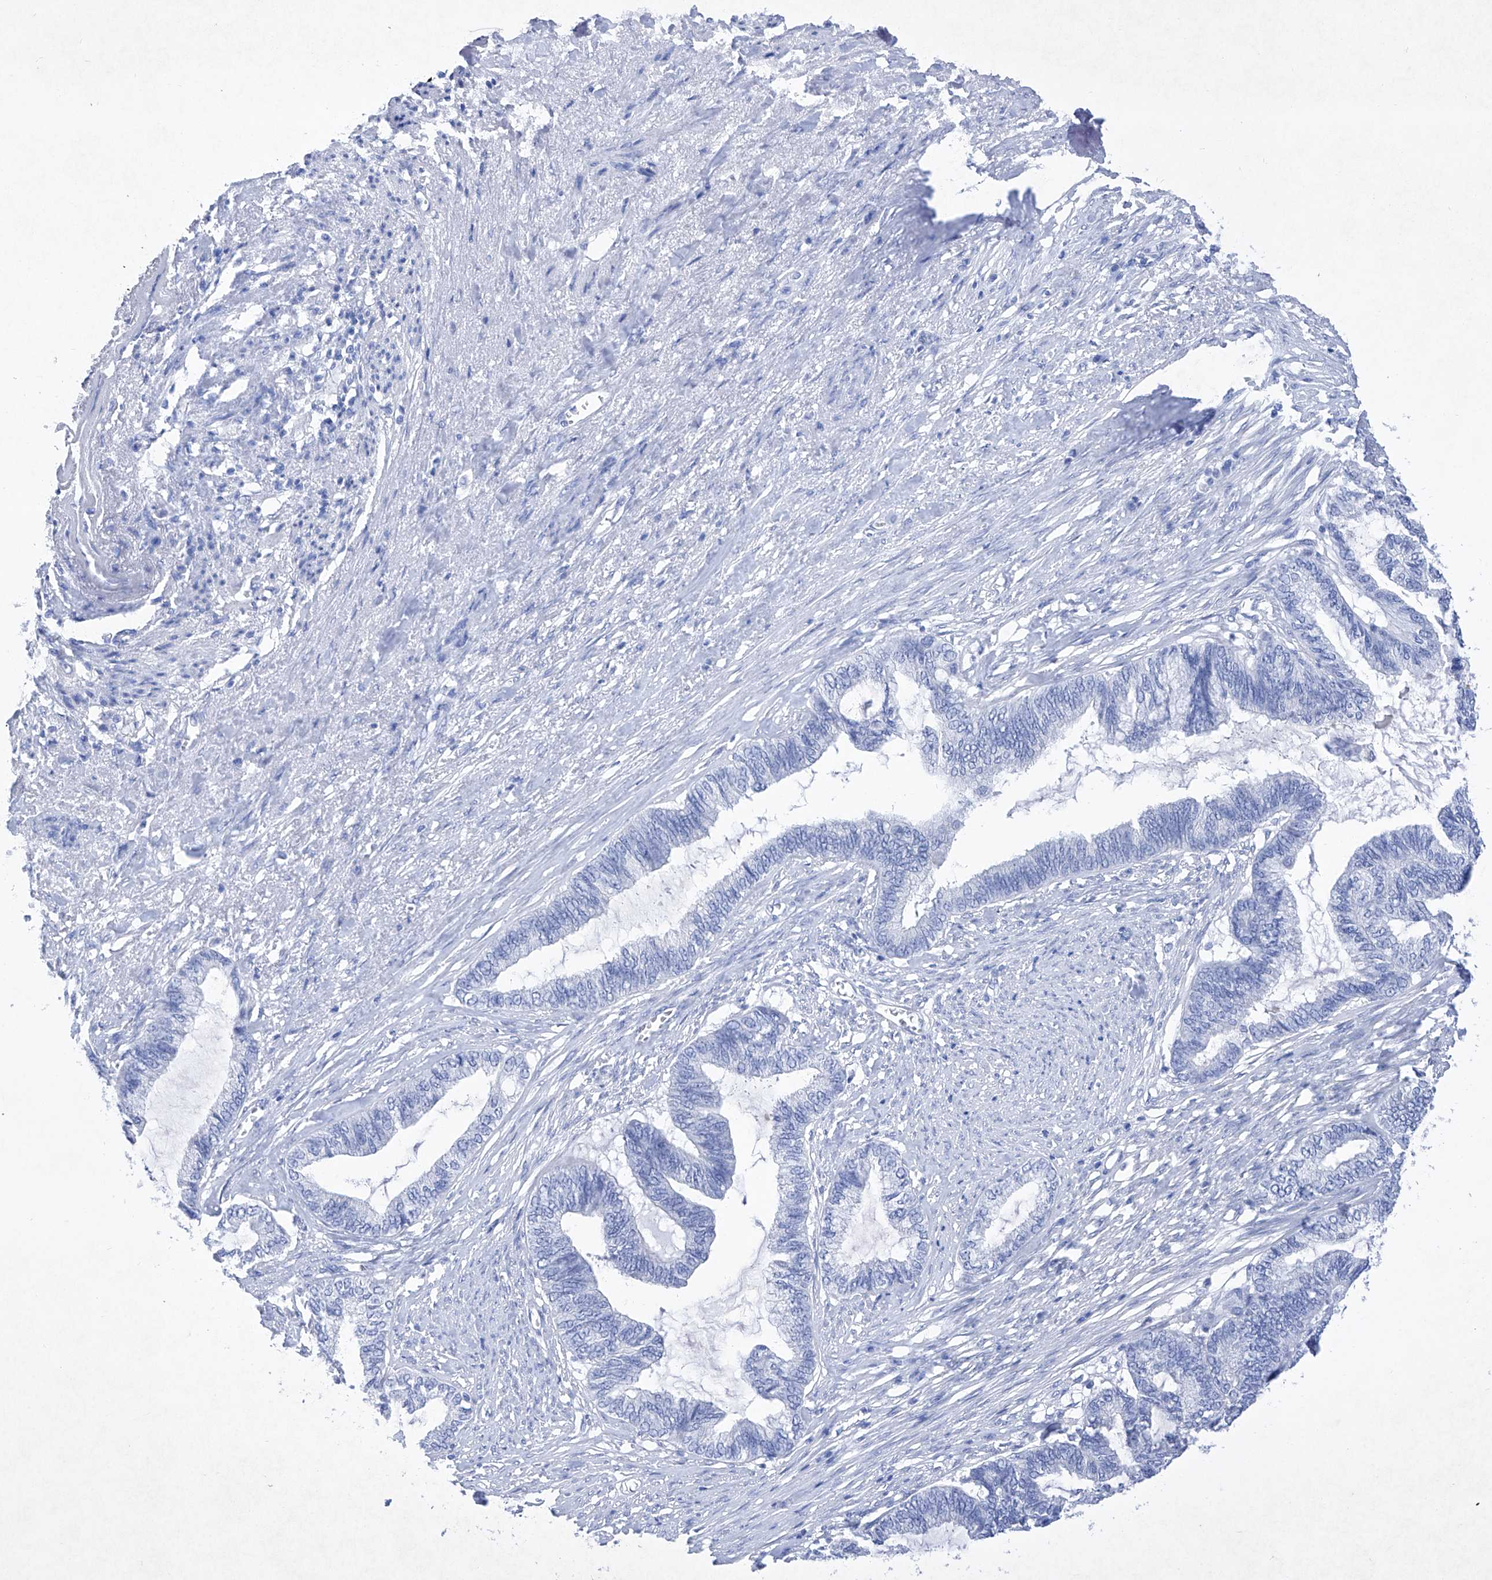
{"staining": {"intensity": "negative", "quantity": "none", "location": "none"}, "tissue": "endometrial cancer", "cell_type": "Tumor cells", "image_type": "cancer", "snomed": [{"axis": "morphology", "description": "Adenocarcinoma, NOS"}, {"axis": "topography", "description": "Endometrium"}], "caption": "Micrograph shows no protein expression in tumor cells of endometrial cancer tissue.", "gene": "BARX2", "patient": {"sex": "female", "age": 86}}